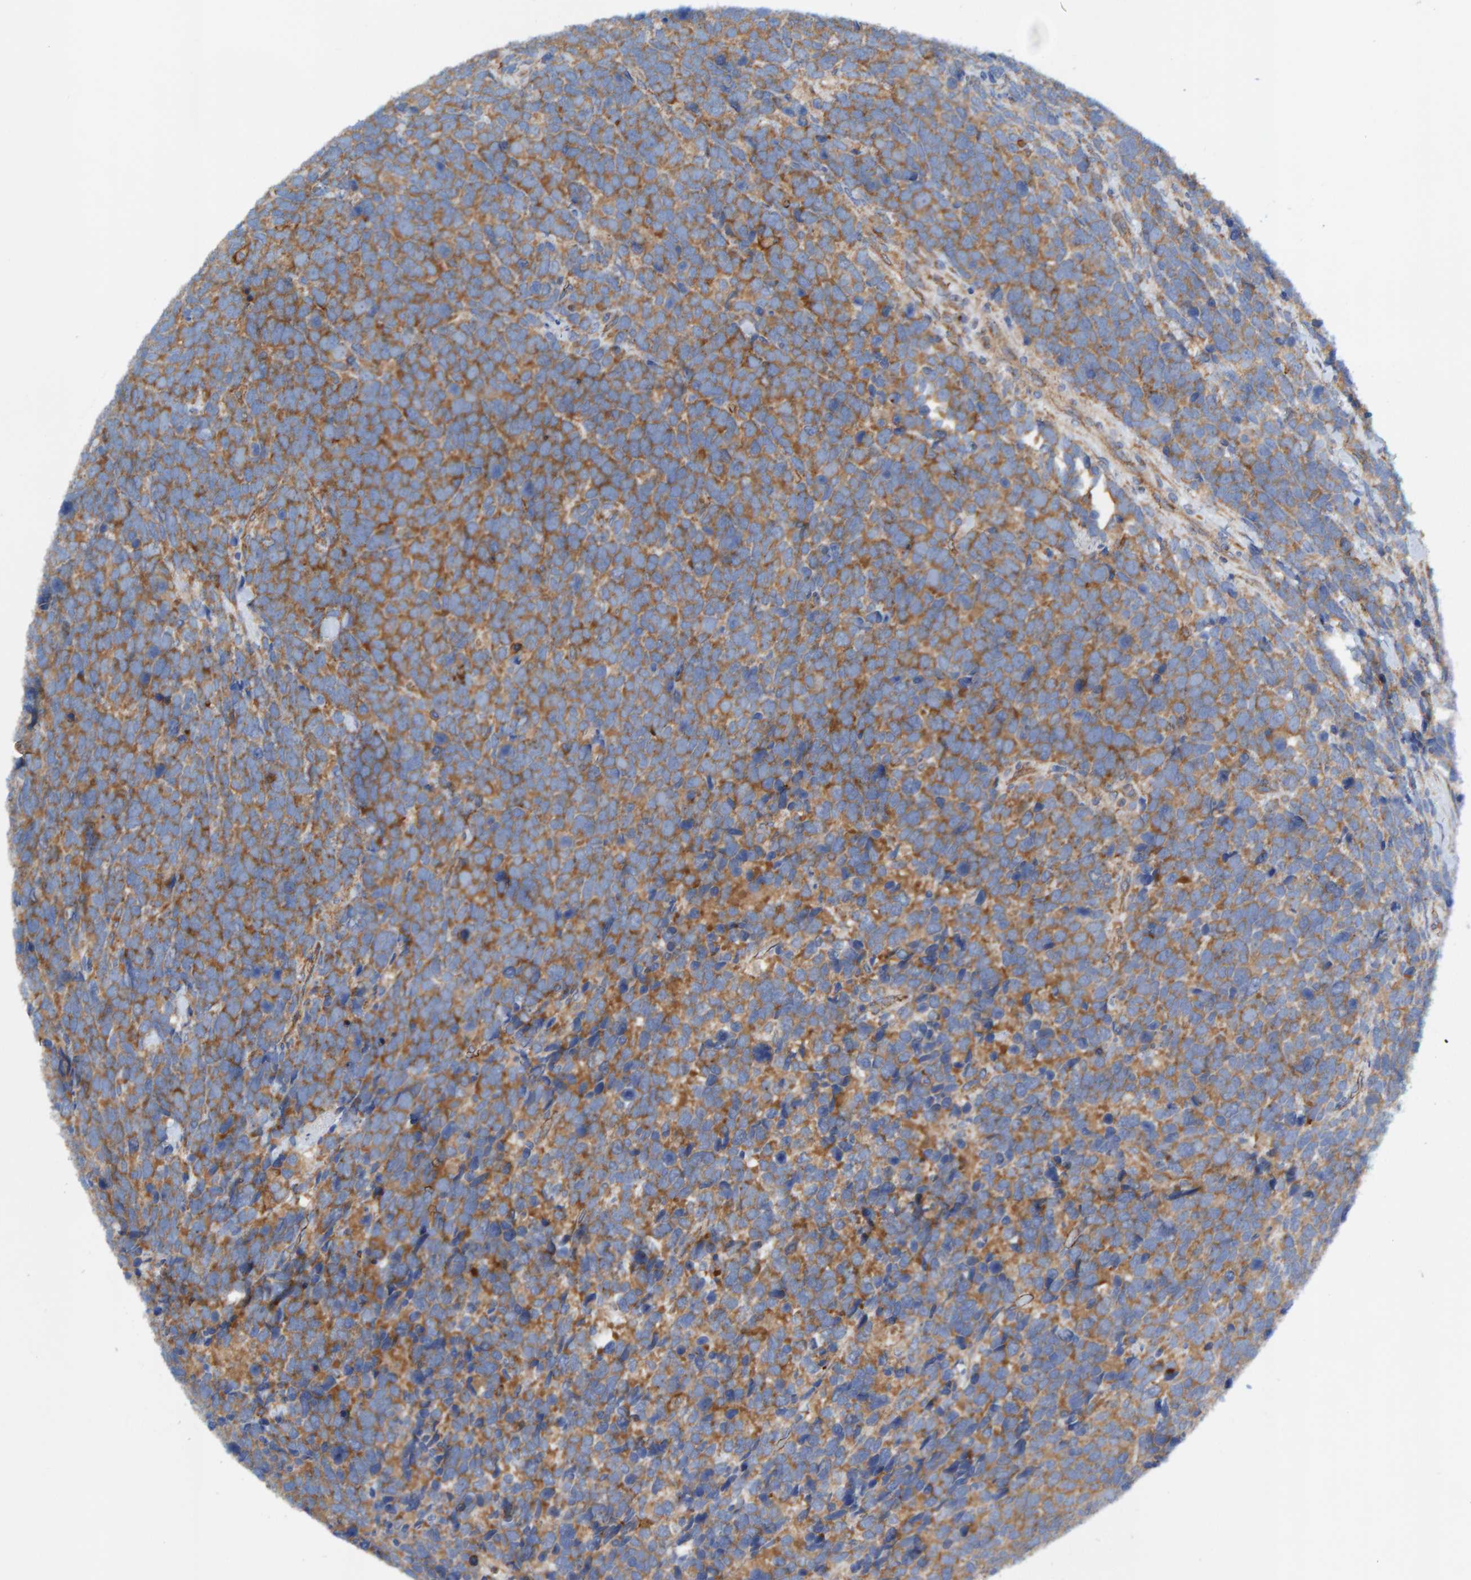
{"staining": {"intensity": "strong", "quantity": ">75%", "location": "cytoplasmic/membranous"}, "tissue": "urothelial cancer", "cell_type": "Tumor cells", "image_type": "cancer", "snomed": [{"axis": "morphology", "description": "Urothelial carcinoma, High grade"}, {"axis": "topography", "description": "Urinary bladder"}], "caption": "Urothelial cancer was stained to show a protein in brown. There is high levels of strong cytoplasmic/membranous staining in about >75% of tumor cells.", "gene": "MKLN1", "patient": {"sex": "female", "age": 82}}